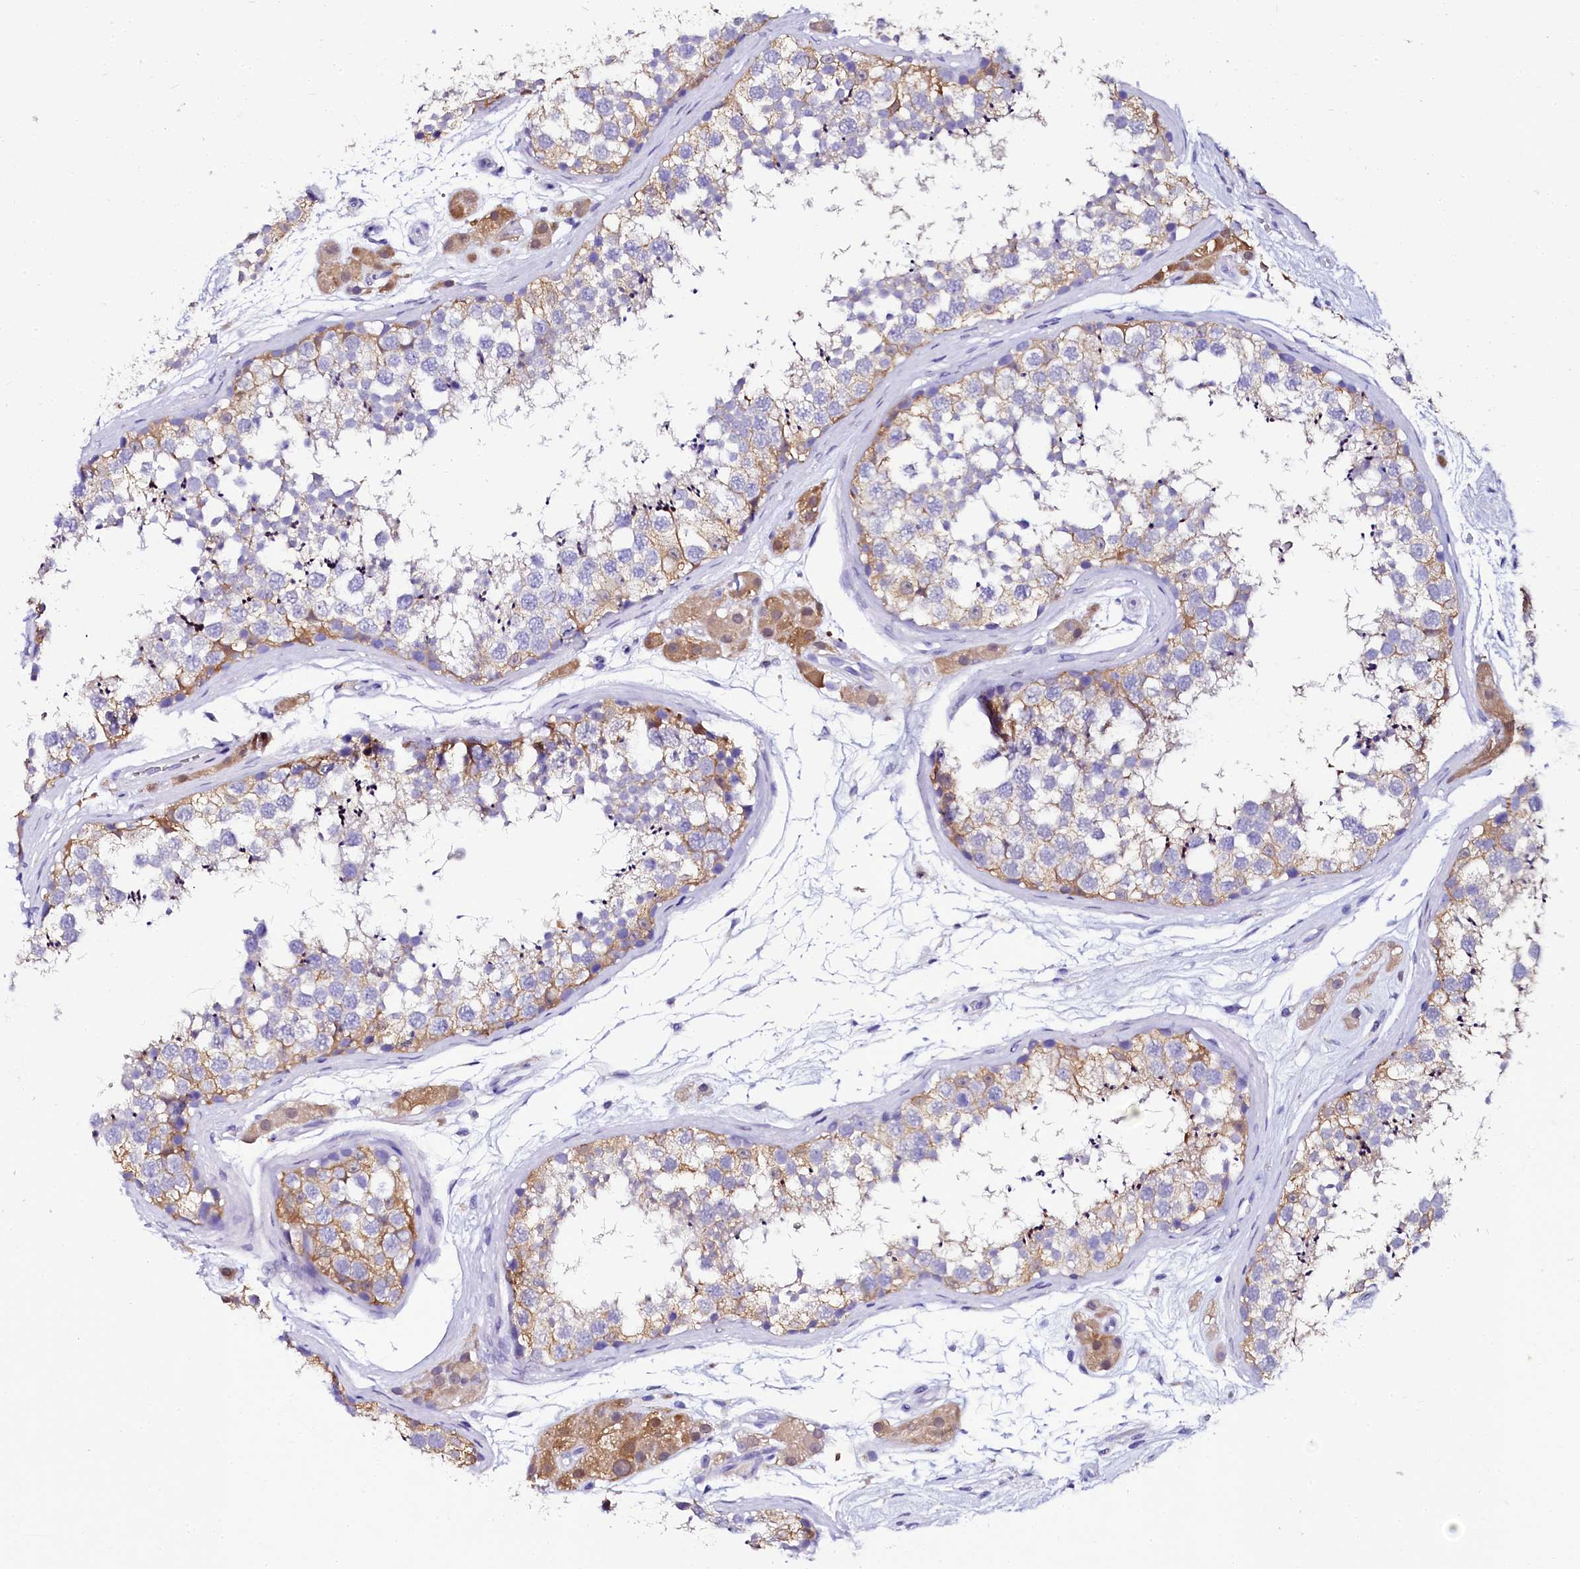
{"staining": {"intensity": "weak", "quantity": "25%-75%", "location": "cytoplasmic/membranous"}, "tissue": "testis", "cell_type": "Cells in seminiferous ducts", "image_type": "normal", "snomed": [{"axis": "morphology", "description": "Normal tissue, NOS"}, {"axis": "topography", "description": "Testis"}], "caption": "Immunohistochemical staining of benign human testis displays weak cytoplasmic/membranous protein positivity in about 25%-75% of cells in seminiferous ducts.", "gene": "SORD", "patient": {"sex": "male", "age": 56}}